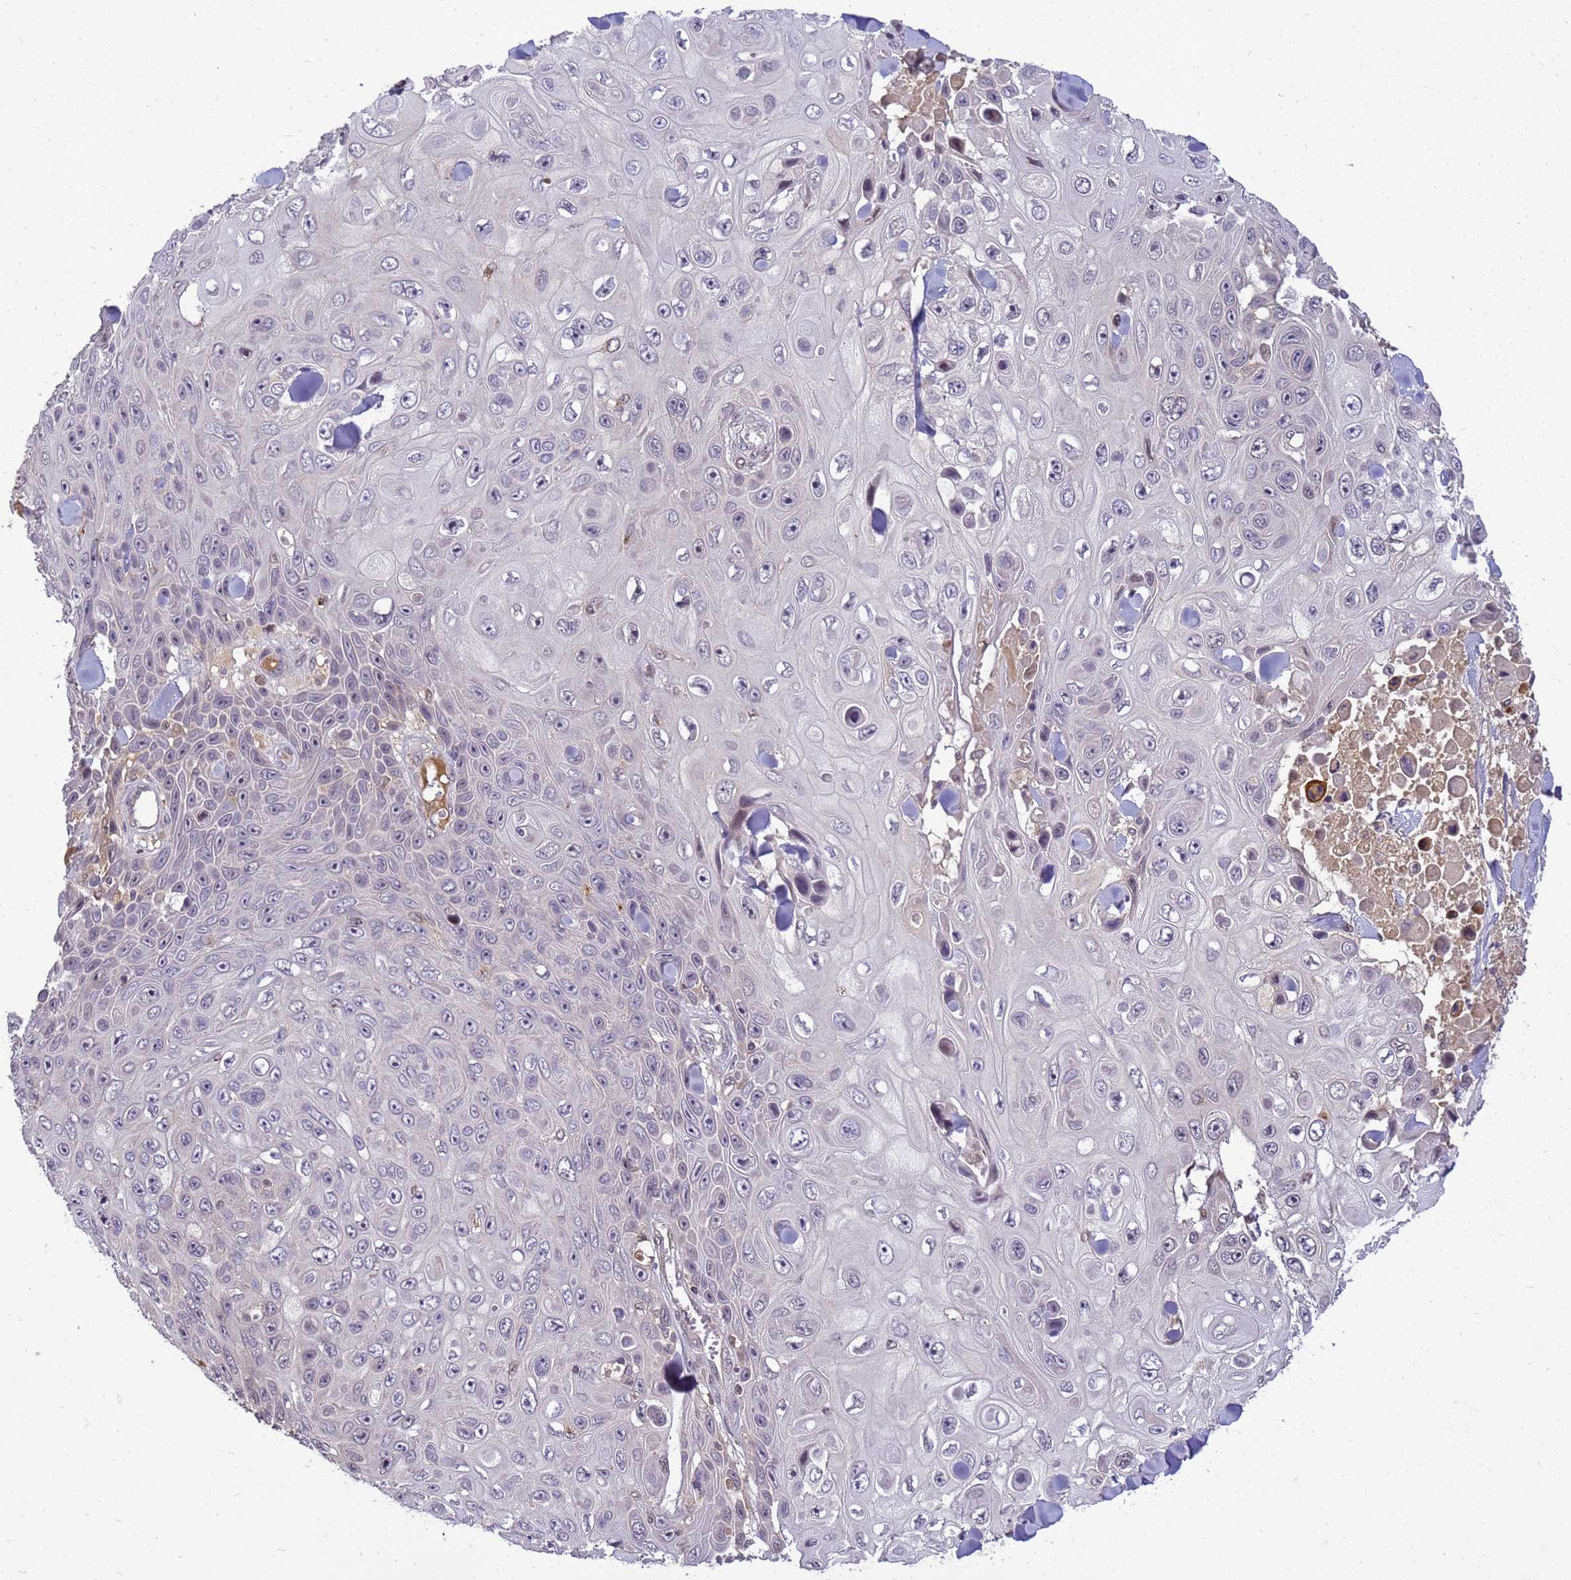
{"staining": {"intensity": "negative", "quantity": "none", "location": "none"}, "tissue": "skin cancer", "cell_type": "Tumor cells", "image_type": "cancer", "snomed": [{"axis": "morphology", "description": "Squamous cell carcinoma, NOS"}, {"axis": "topography", "description": "Skin"}], "caption": "Immunohistochemical staining of human skin cancer reveals no significant expression in tumor cells.", "gene": "TMEM74B", "patient": {"sex": "male", "age": 82}}